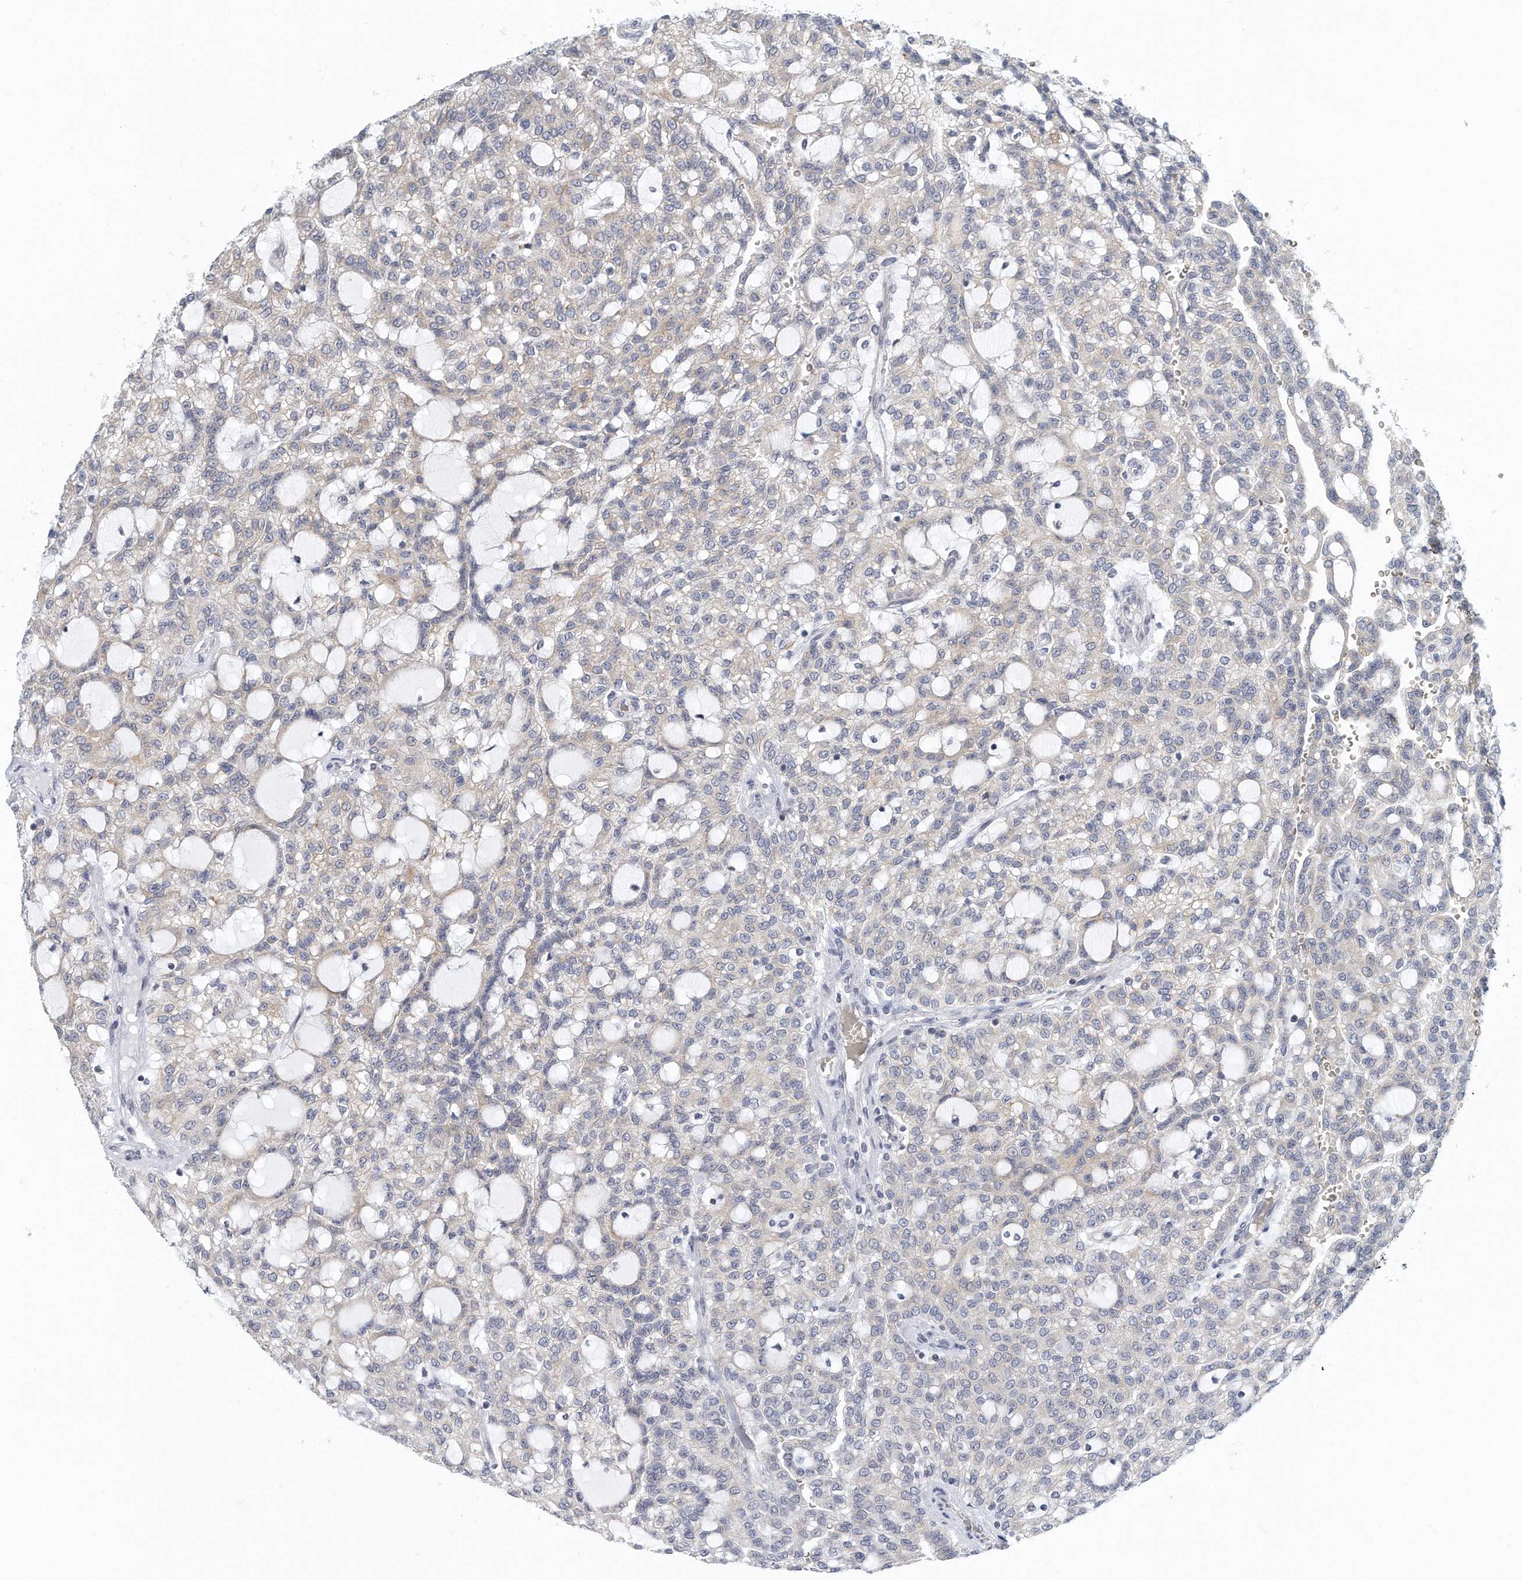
{"staining": {"intensity": "negative", "quantity": "none", "location": "none"}, "tissue": "renal cancer", "cell_type": "Tumor cells", "image_type": "cancer", "snomed": [{"axis": "morphology", "description": "Adenocarcinoma, NOS"}, {"axis": "topography", "description": "Kidney"}], "caption": "Human renal adenocarcinoma stained for a protein using IHC displays no expression in tumor cells.", "gene": "VLDLR", "patient": {"sex": "male", "age": 63}}